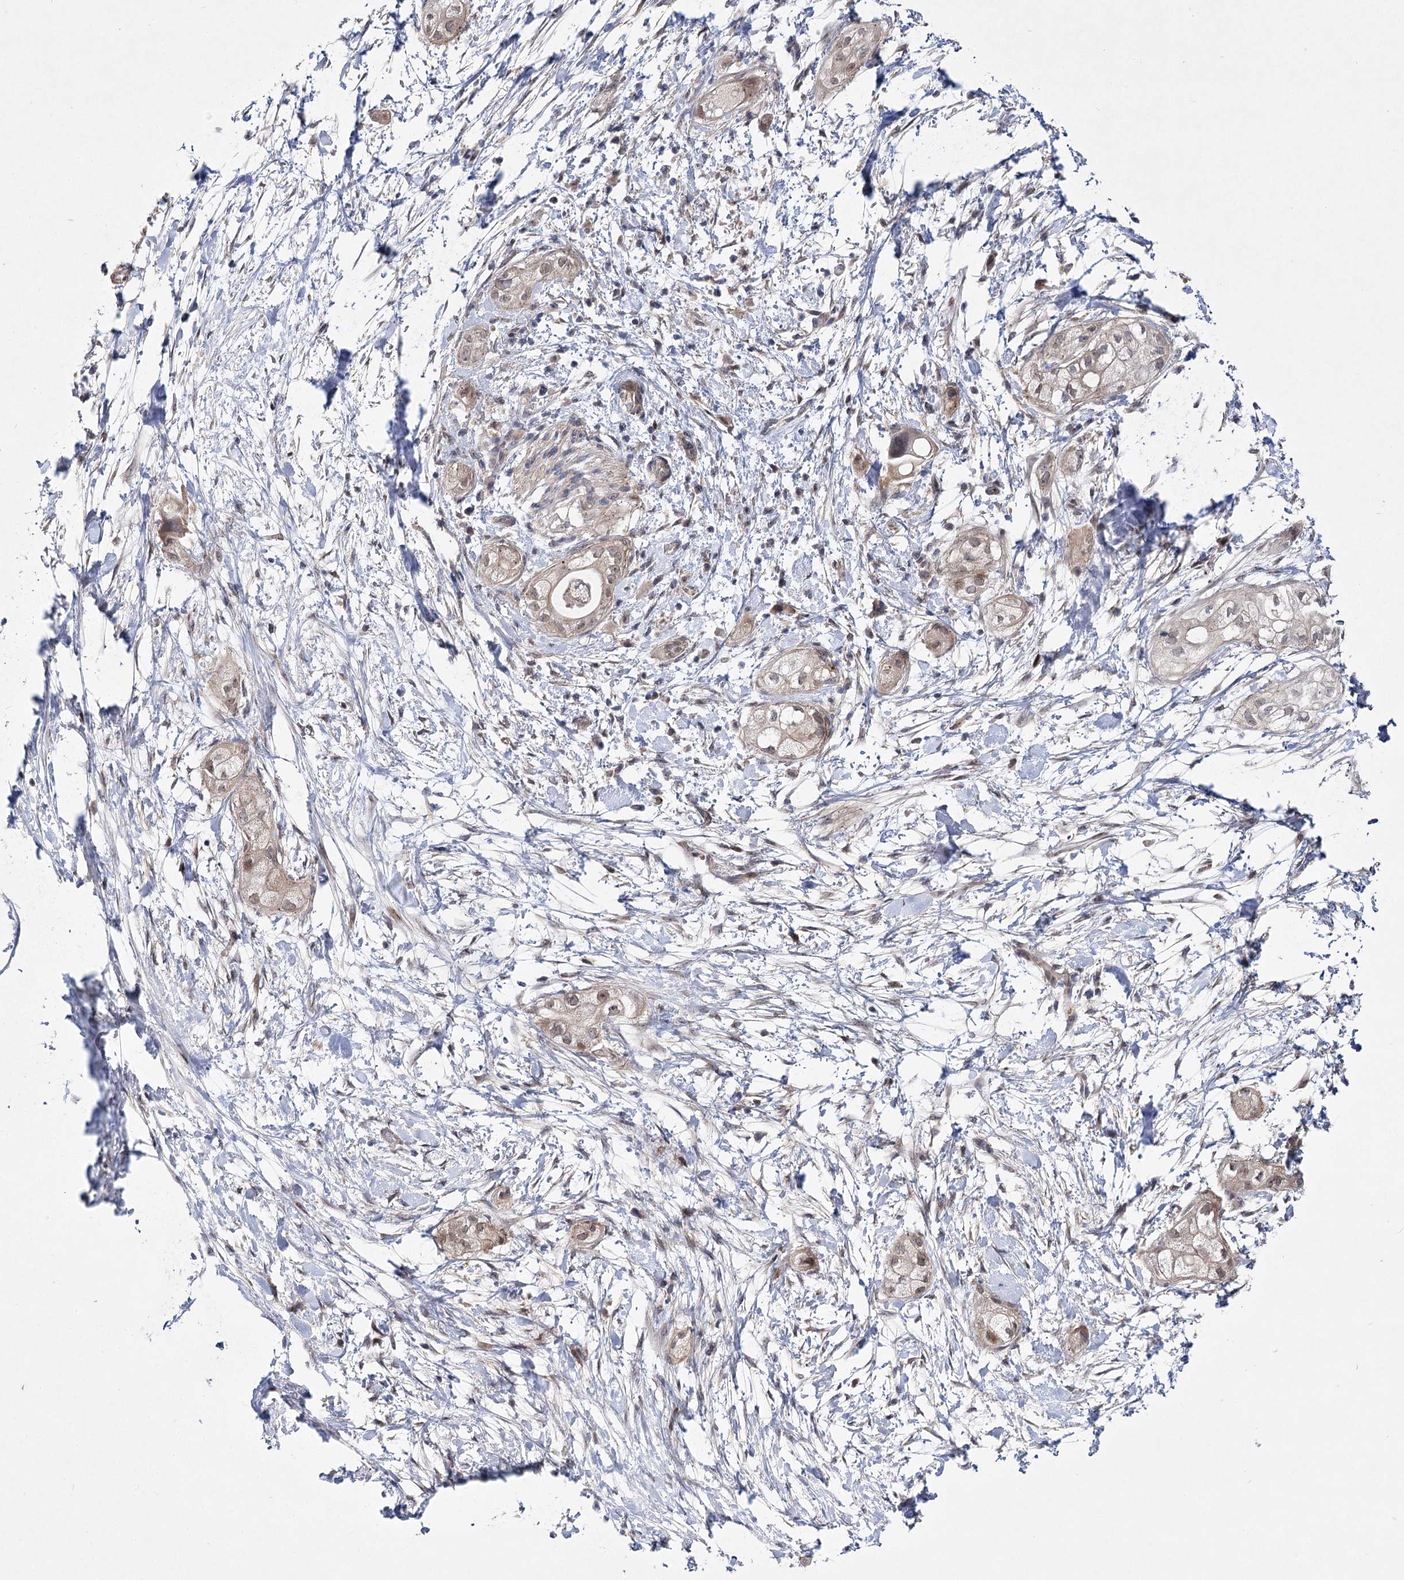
{"staining": {"intensity": "weak", "quantity": ">75%", "location": "cytoplasmic/membranous,nuclear"}, "tissue": "pancreatic cancer", "cell_type": "Tumor cells", "image_type": "cancer", "snomed": [{"axis": "morphology", "description": "Adenocarcinoma, NOS"}, {"axis": "topography", "description": "Pancreas"}], "caption": "Immunohistochemistry (IHC) photomicrograph of neoplastic tissue: pancreatic cancer stained using IHC displays low levels of weak protein expression localized specifically in the cytoplasmic/membranous and nuclear of tumor cells, appearing as a cytoplasmic/membranous and nuclear brown color.", "gene": "ARHGAP32", "patient": {"sex": "male", "age": 58}}